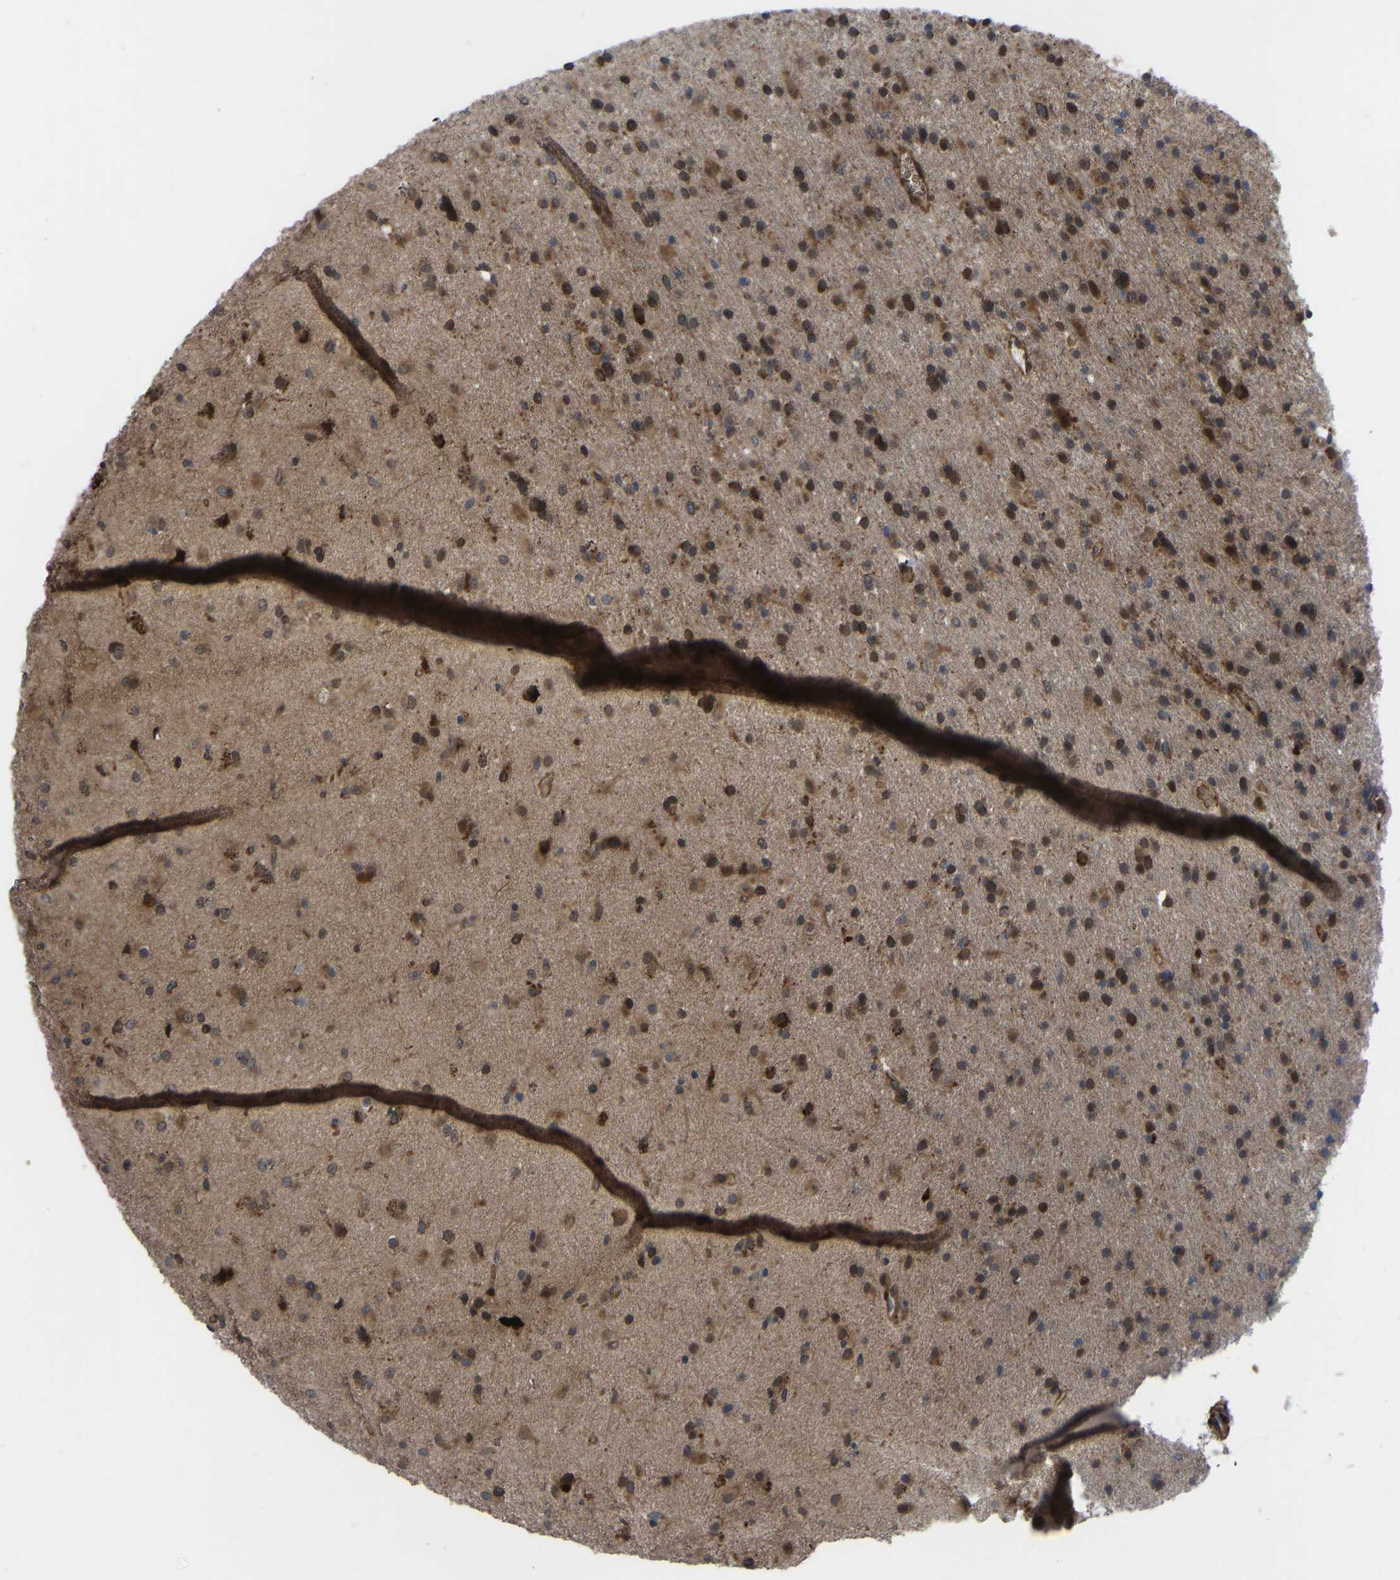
{"staining": {"intensity": "moderate", "quantity": ">75%", "location": "cytoplasmic/membranous,nuclear"}, "tissue": "glioma", "cell_type": "Tumor cells", "image_type": "cancer", "snomed": [{"axis": "morphology", "description": "Glioma, malignant, Low grade"}, {"axis": "topography", "description": "Brain"}], "caption": "Glioma stained with immunohistochemistry reveals moderate cytoplasmic/membranous and nuclear staining in about >75% of tumor cells. (DAB = brown stain, brightfield microscopy at high magnification).", "gene": "CYP7B1", "patient": {"sex": "male", "age": 65}}